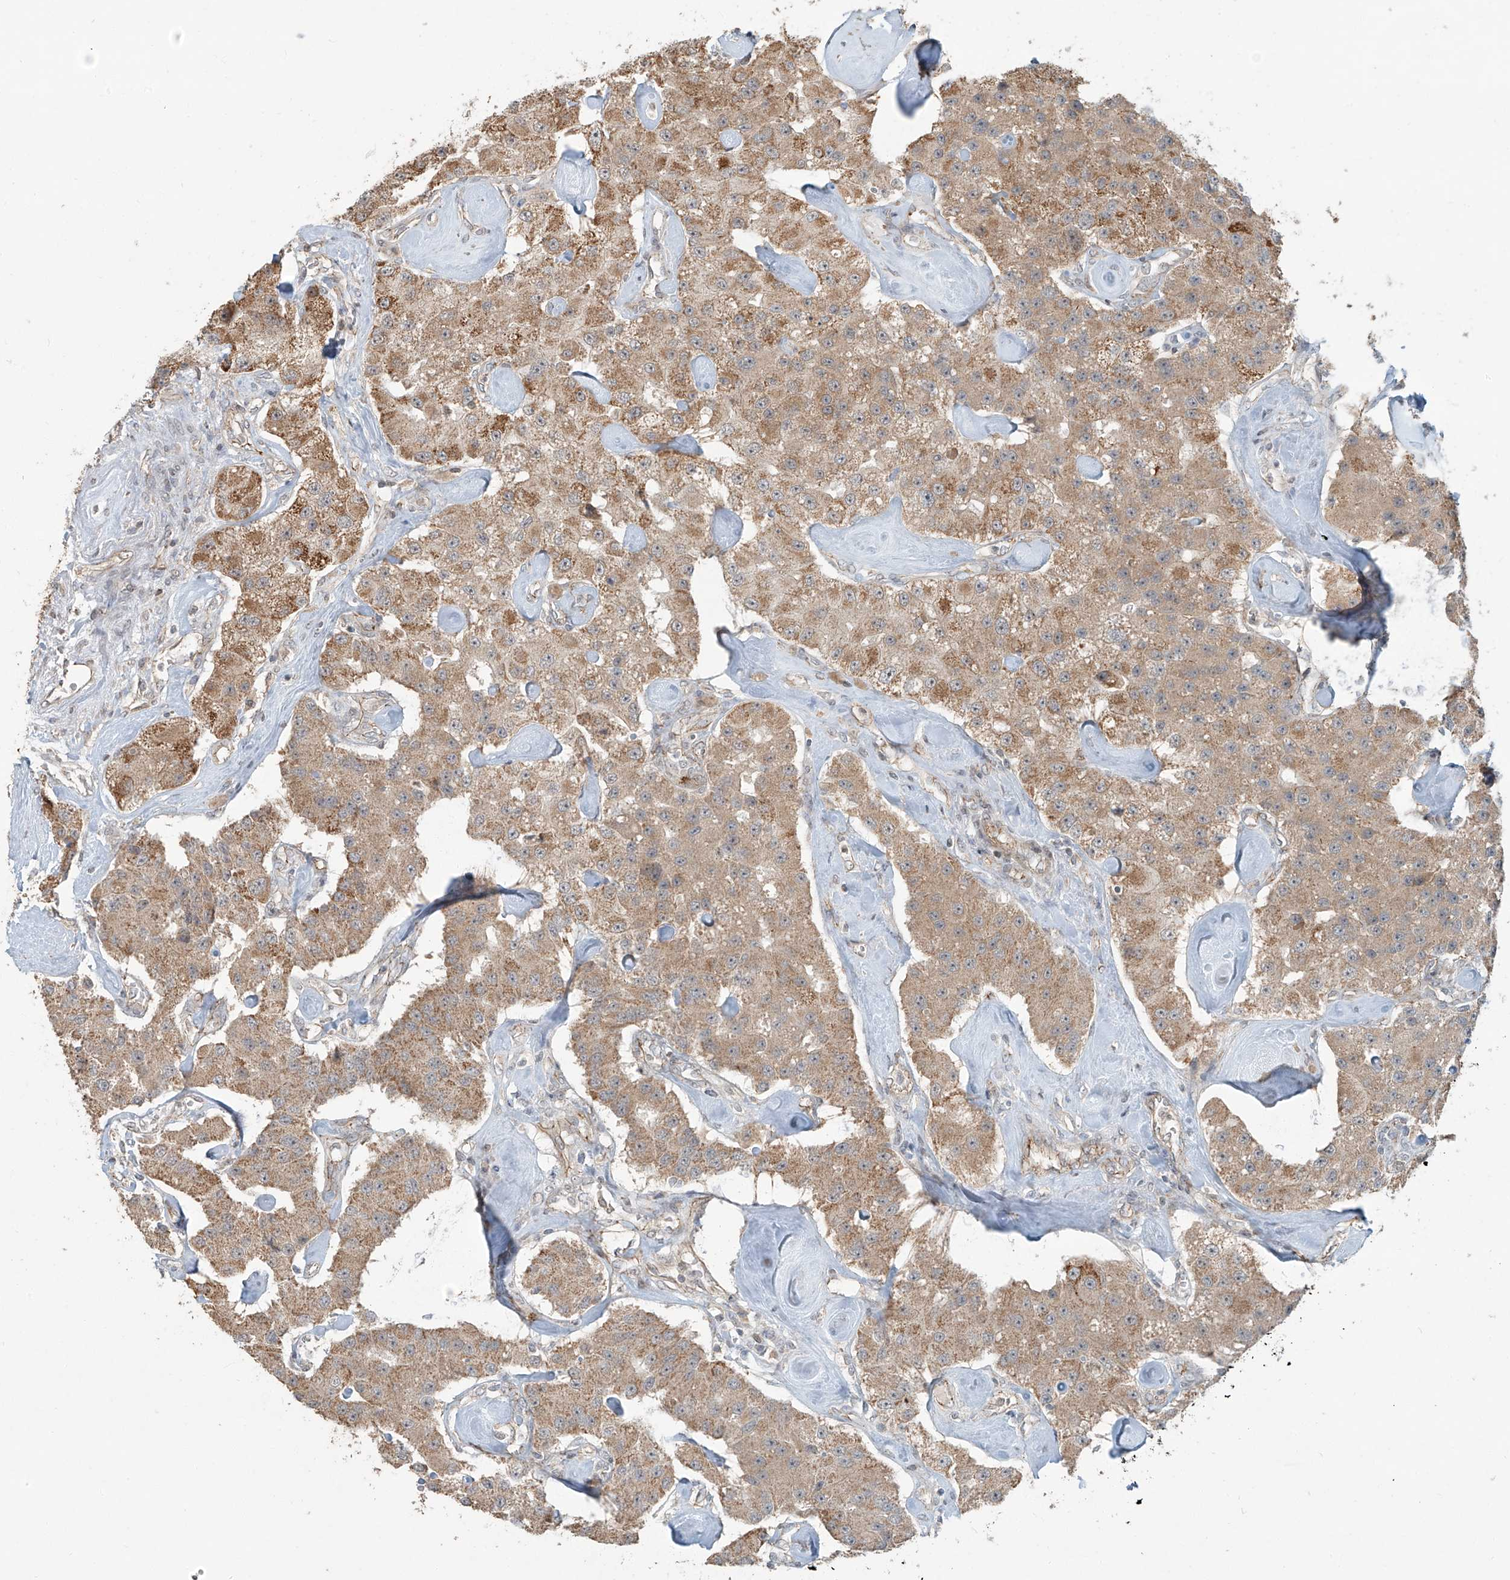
{"staining": {"intensity": "moderate", "quantity": ">75%", "location": "cytoplasmic/membranous"}, "tissue": "carcinoid", "cell_type": "Tumor cells", "image_type": "cancer", "snomed": [{"axis": "morphology", "description": "Carcinoid, malignant, NOS"}, {"axis": "topography", "description": "Pancreas"}], "caption": "This is a micrograph of immunohistochemistry (IHC) staining of carcinoid, which shows moderate staining in the cytoplasmic/membranous of tumor cells.", "gene": "ZNF16", "patient": {"sex": "male", "age": 41}}